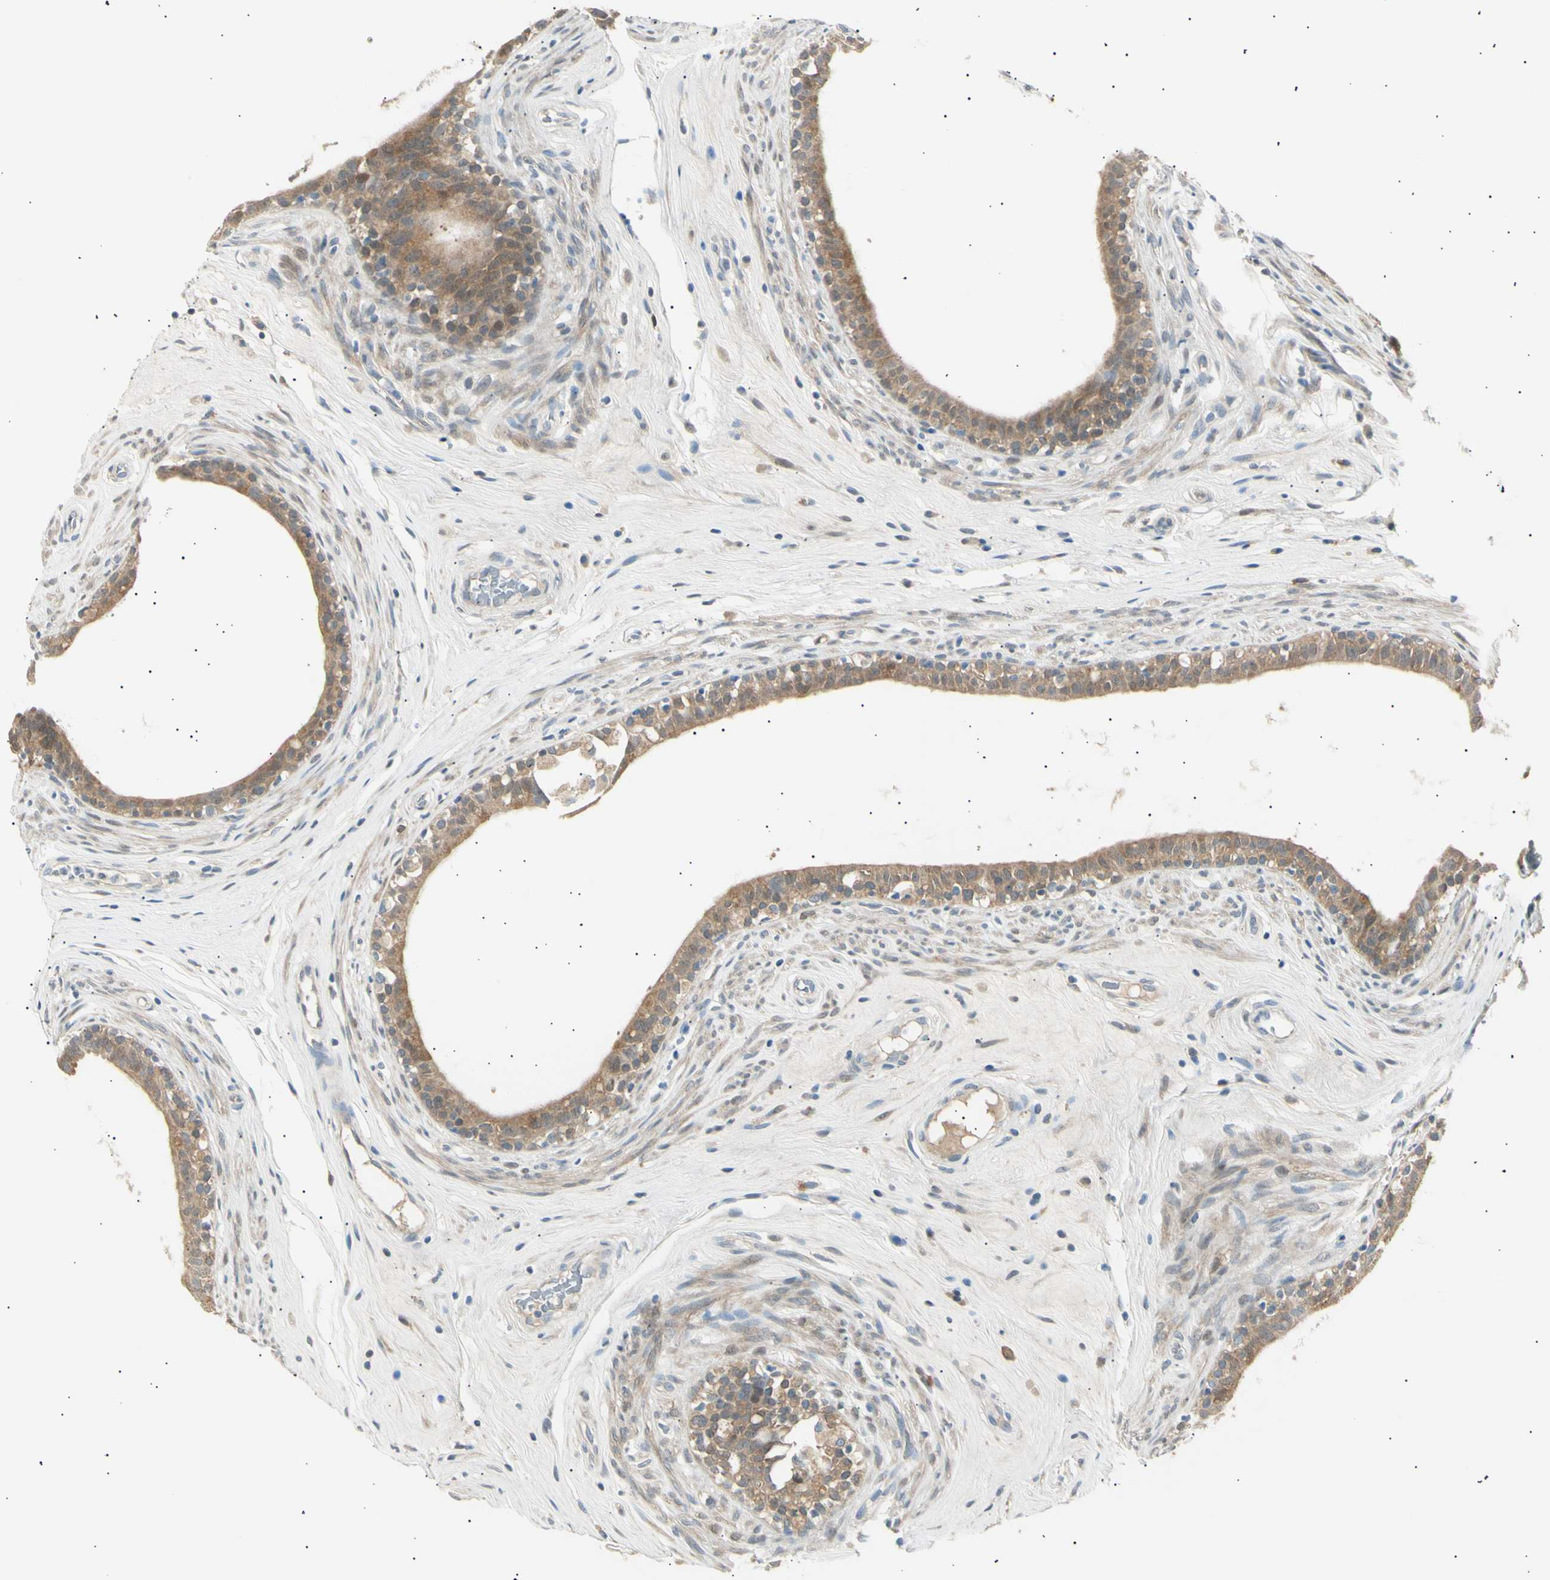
{"staining": {"intensity": "moderate", "quantity": ">75%", "location": "cytoplasmic/membranous,nuclear"}, "tissue": "epididymis", "cell_type": "Glandular cells", "image_type": "normal", "snomed": [{"axis": "morphology", "description": "Normal tissue, NOS"}, {"axis": "morphology", "description": "Inflammation, NOS"}, {"axis": "topography", "description": "Epididymis"}], "caption": "Moderate cytoplasmic/membranous,nuclear staining is seen in about >75% of glandular cells in normal epididymis.", "gene": "LHPP", "patient": {"sex": "male", "age": 84}}